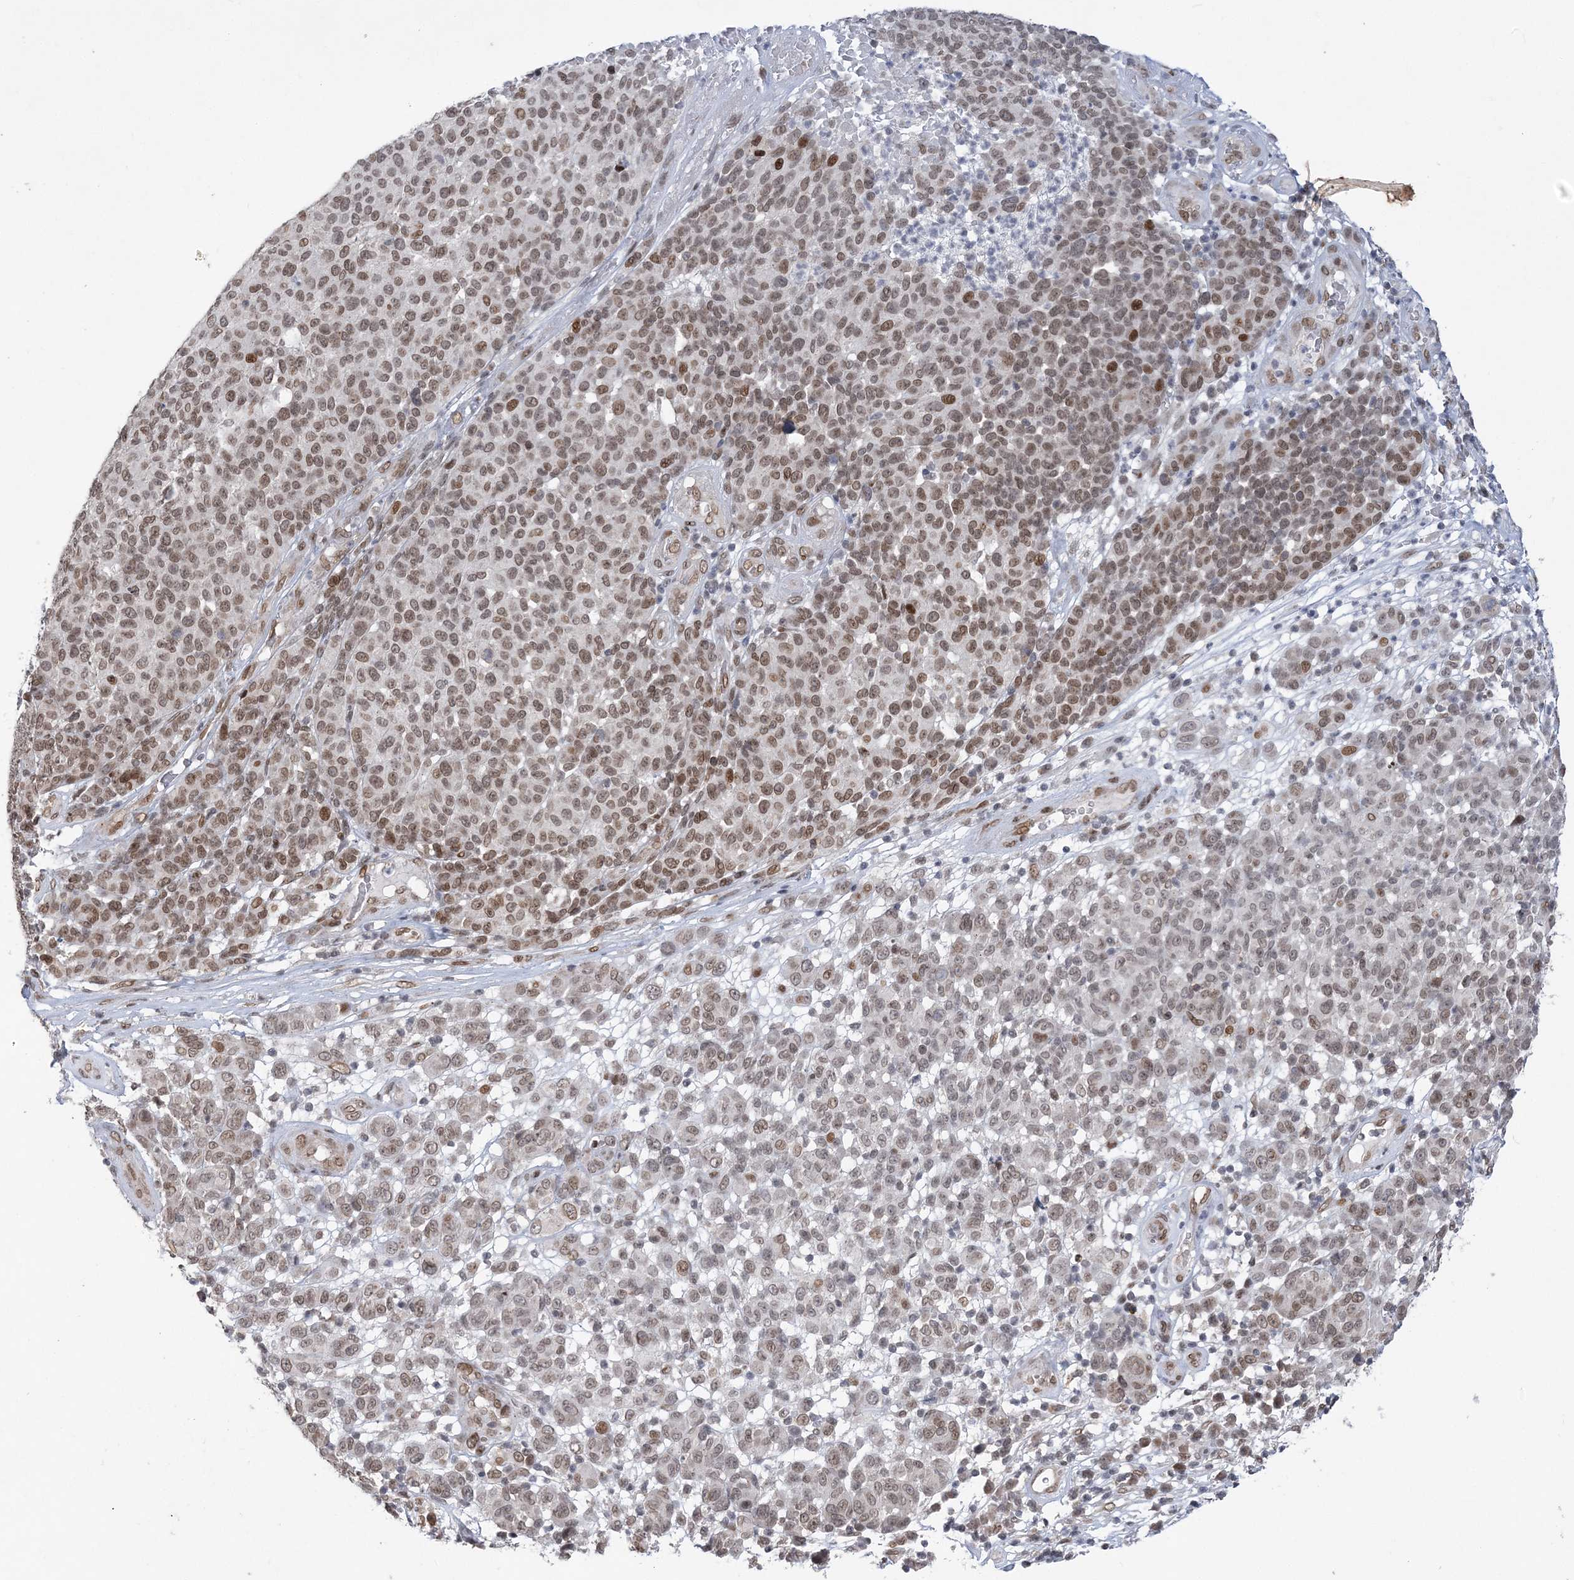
{"staining": {"intensity": "moderate", "quantity": ">75%", "location": "nuclear"}, "tissue": "melanoma", "cell_type": "Tumor cells", "image_type": "cancer", "snomed": [{"axis": "morphology", "description": "Malignant melanoma, NOS"}, {"axis": "topography", "description": "Skin"}], "caption": "Human melanoma stained with a brown dye shows moderate nuclear positive positivity in about >75% of tumor cells.", "gene": "WAC", "patient": {"sex": "male", "age": 49}}